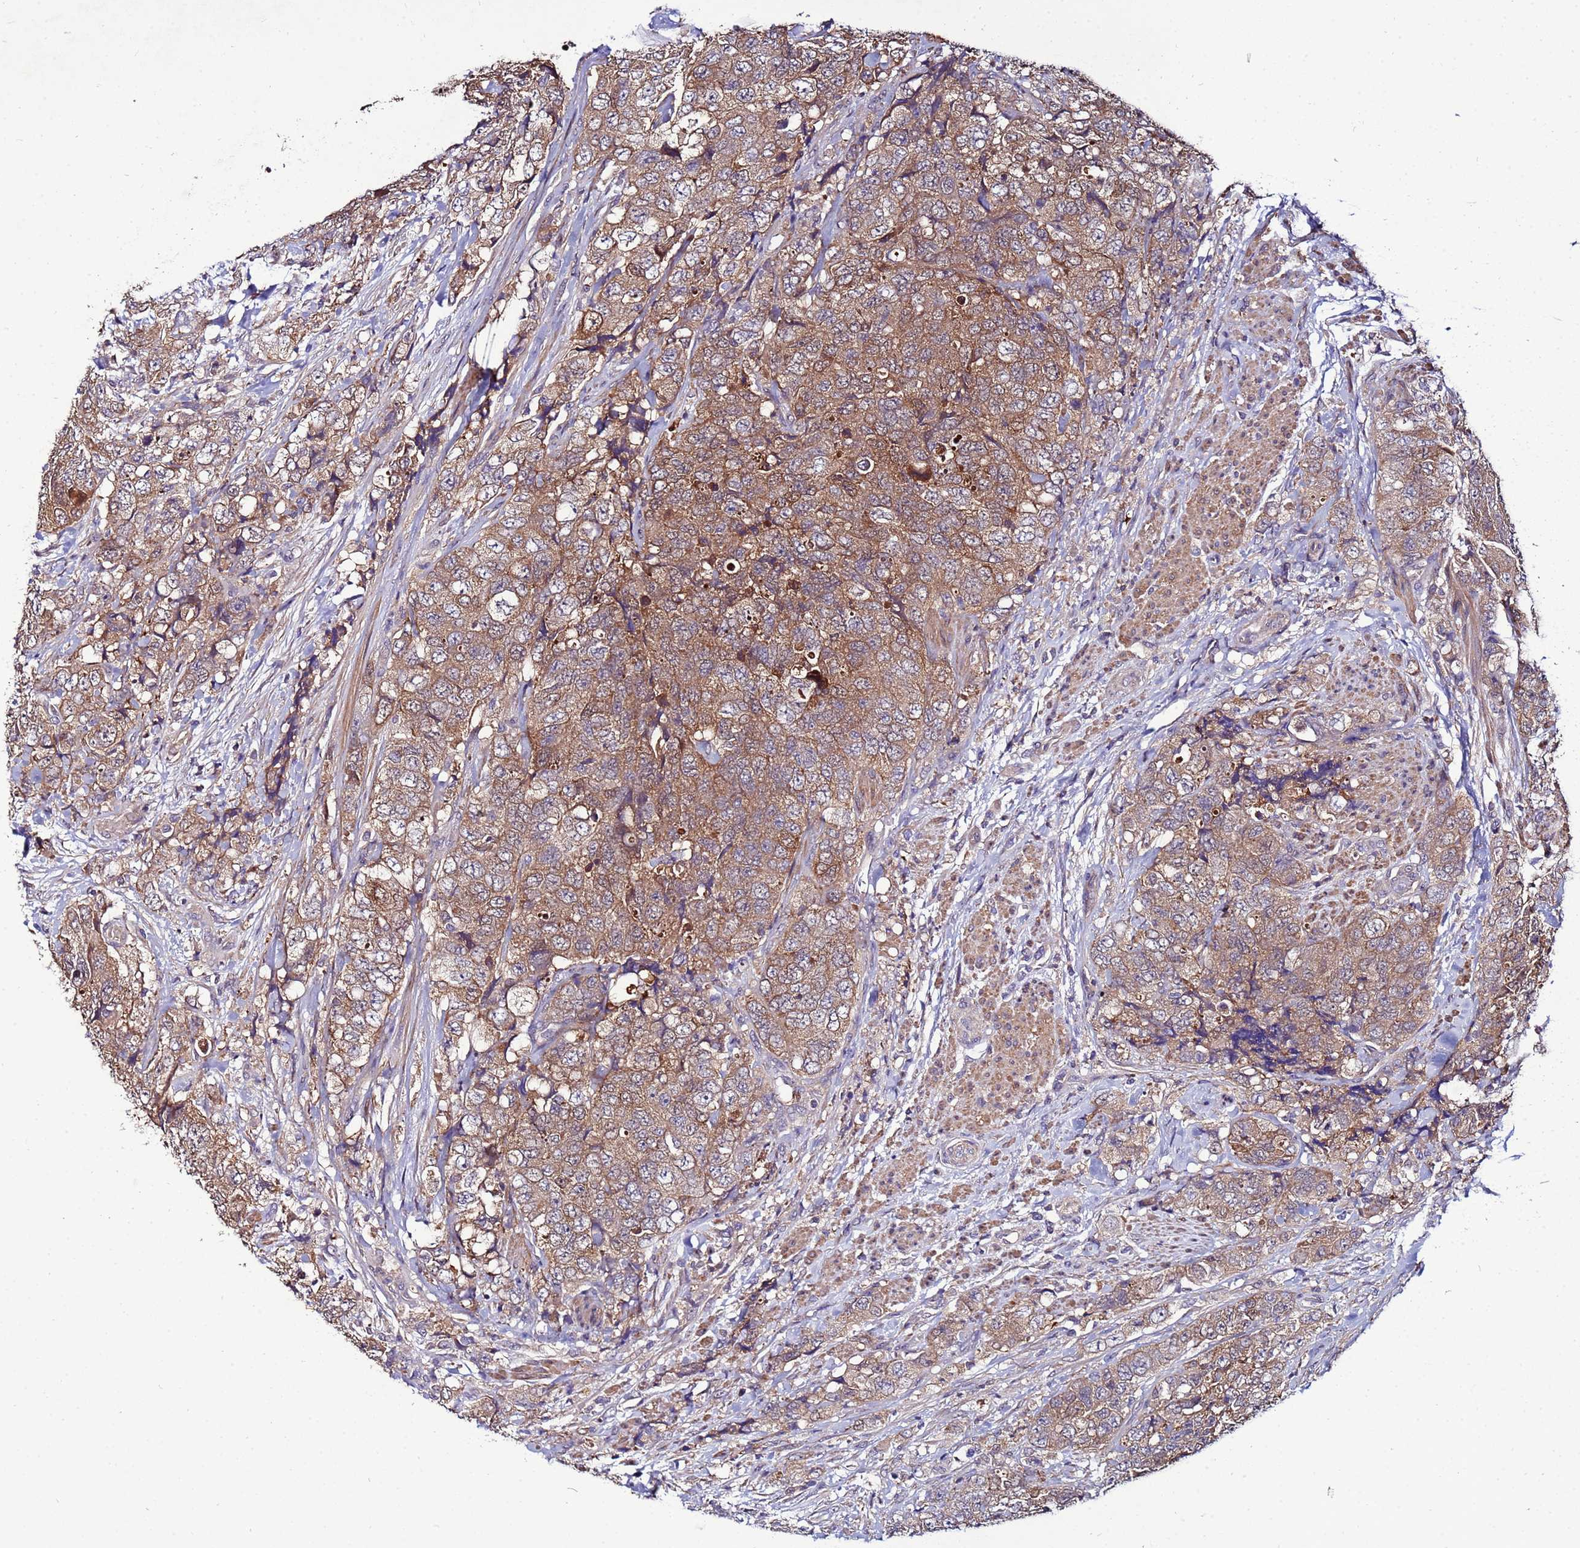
{"staining": {"intensity": "moderate", "quantity": ">75%", "location": "cytoplasmic/membranous"}, "tissue": "urothelial cancer", "cell_type": "Tumor cells", "image_type": "cancer", "snomed": [{"axis": "morphology", "description": "Urothelial carcinoma, High grade"}, {"axis": "topography", "description": "Urinary bladder"}], "caption": "The image demonstrates staining of urothelial cancer, revealing moderate cytoplasmic/membranous protein staining (brown color) within tumor cells.", "gene": "NAXE", "patient": {"sex": "female", "age": 78}}